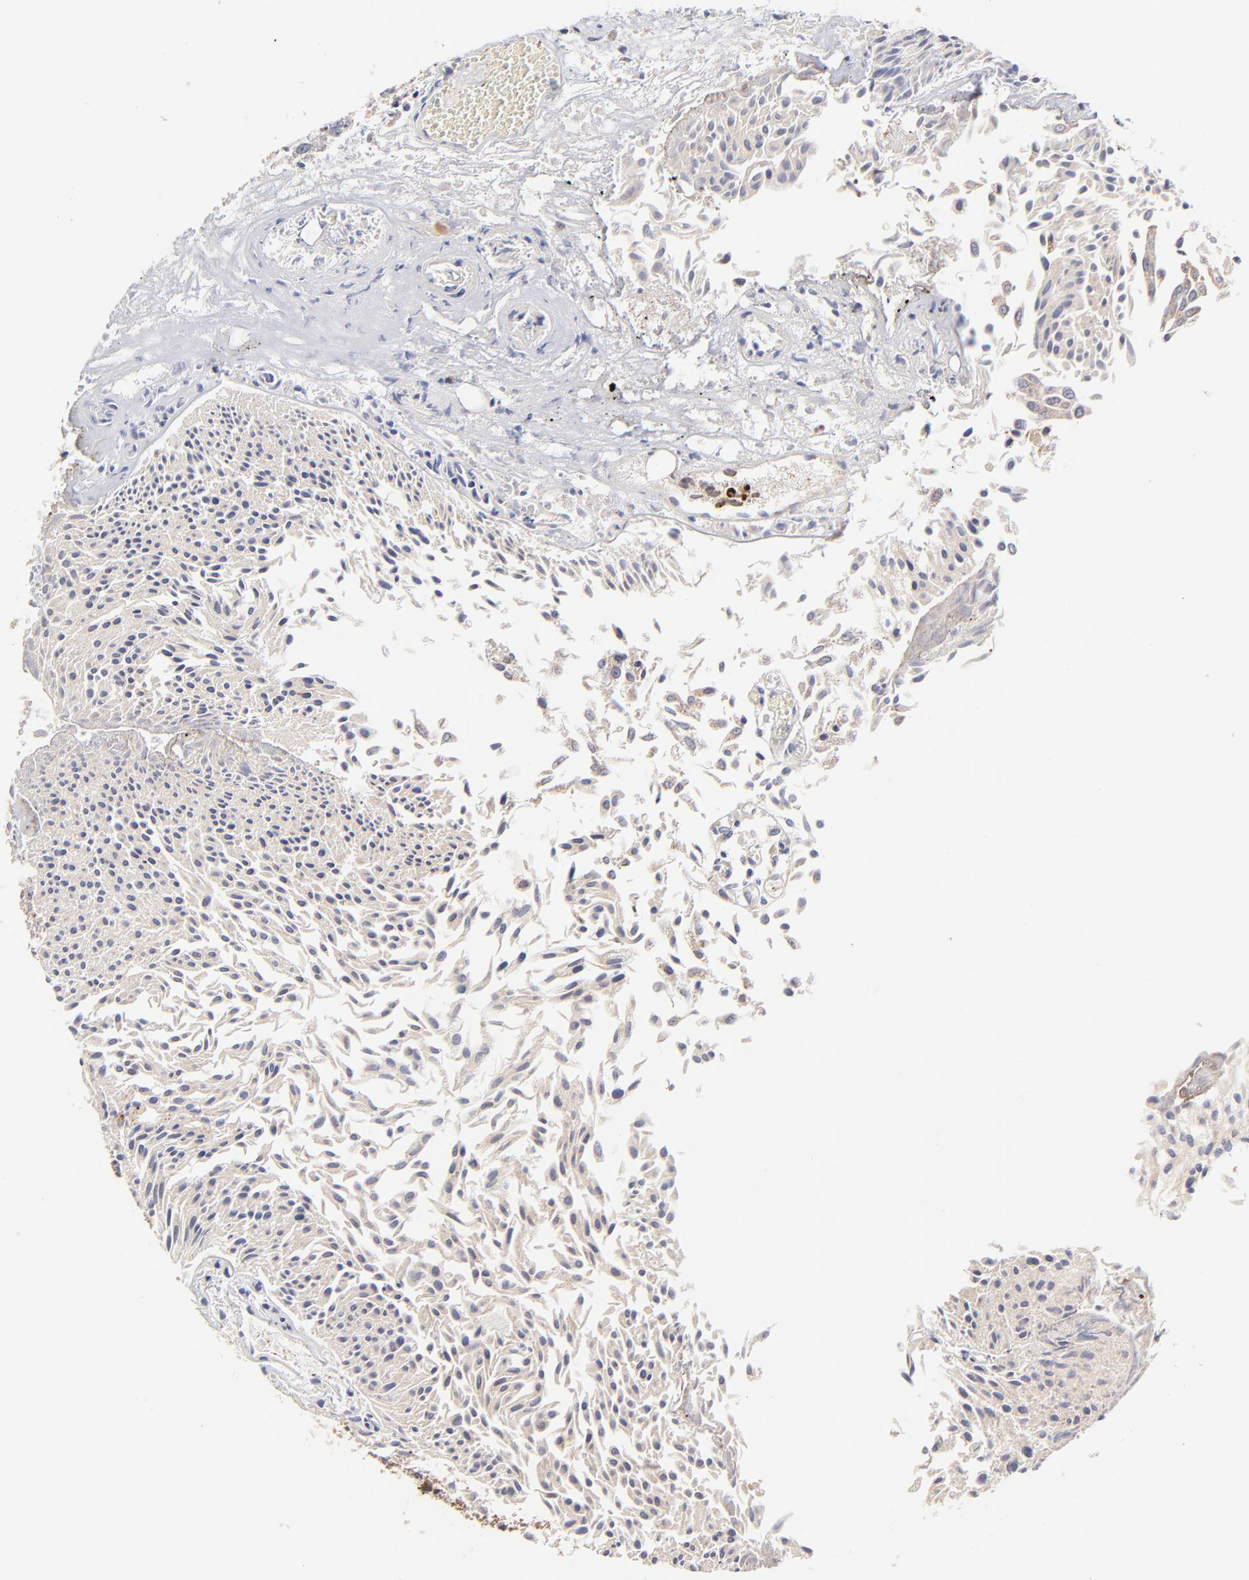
{"staining": {"intensity": "negative", "quantity": "none", "location": "none"}, "tissue": "urothelial cancer", "cell_type": "Tumor cells", "image_type": "cancer", "snomed": [{"axis": "morphology", "description": "Urothelial carcinoma, Low grade"}, {"axis": "topography", "description": "Urinary bladder"}], "caption": "Low-grade urothelial carcinoma was stained to show a protein in brown. There is no significant expression in tumor cells.", "gene": "MAP2K7", "patient": {"sex": "male", "age": 86}}